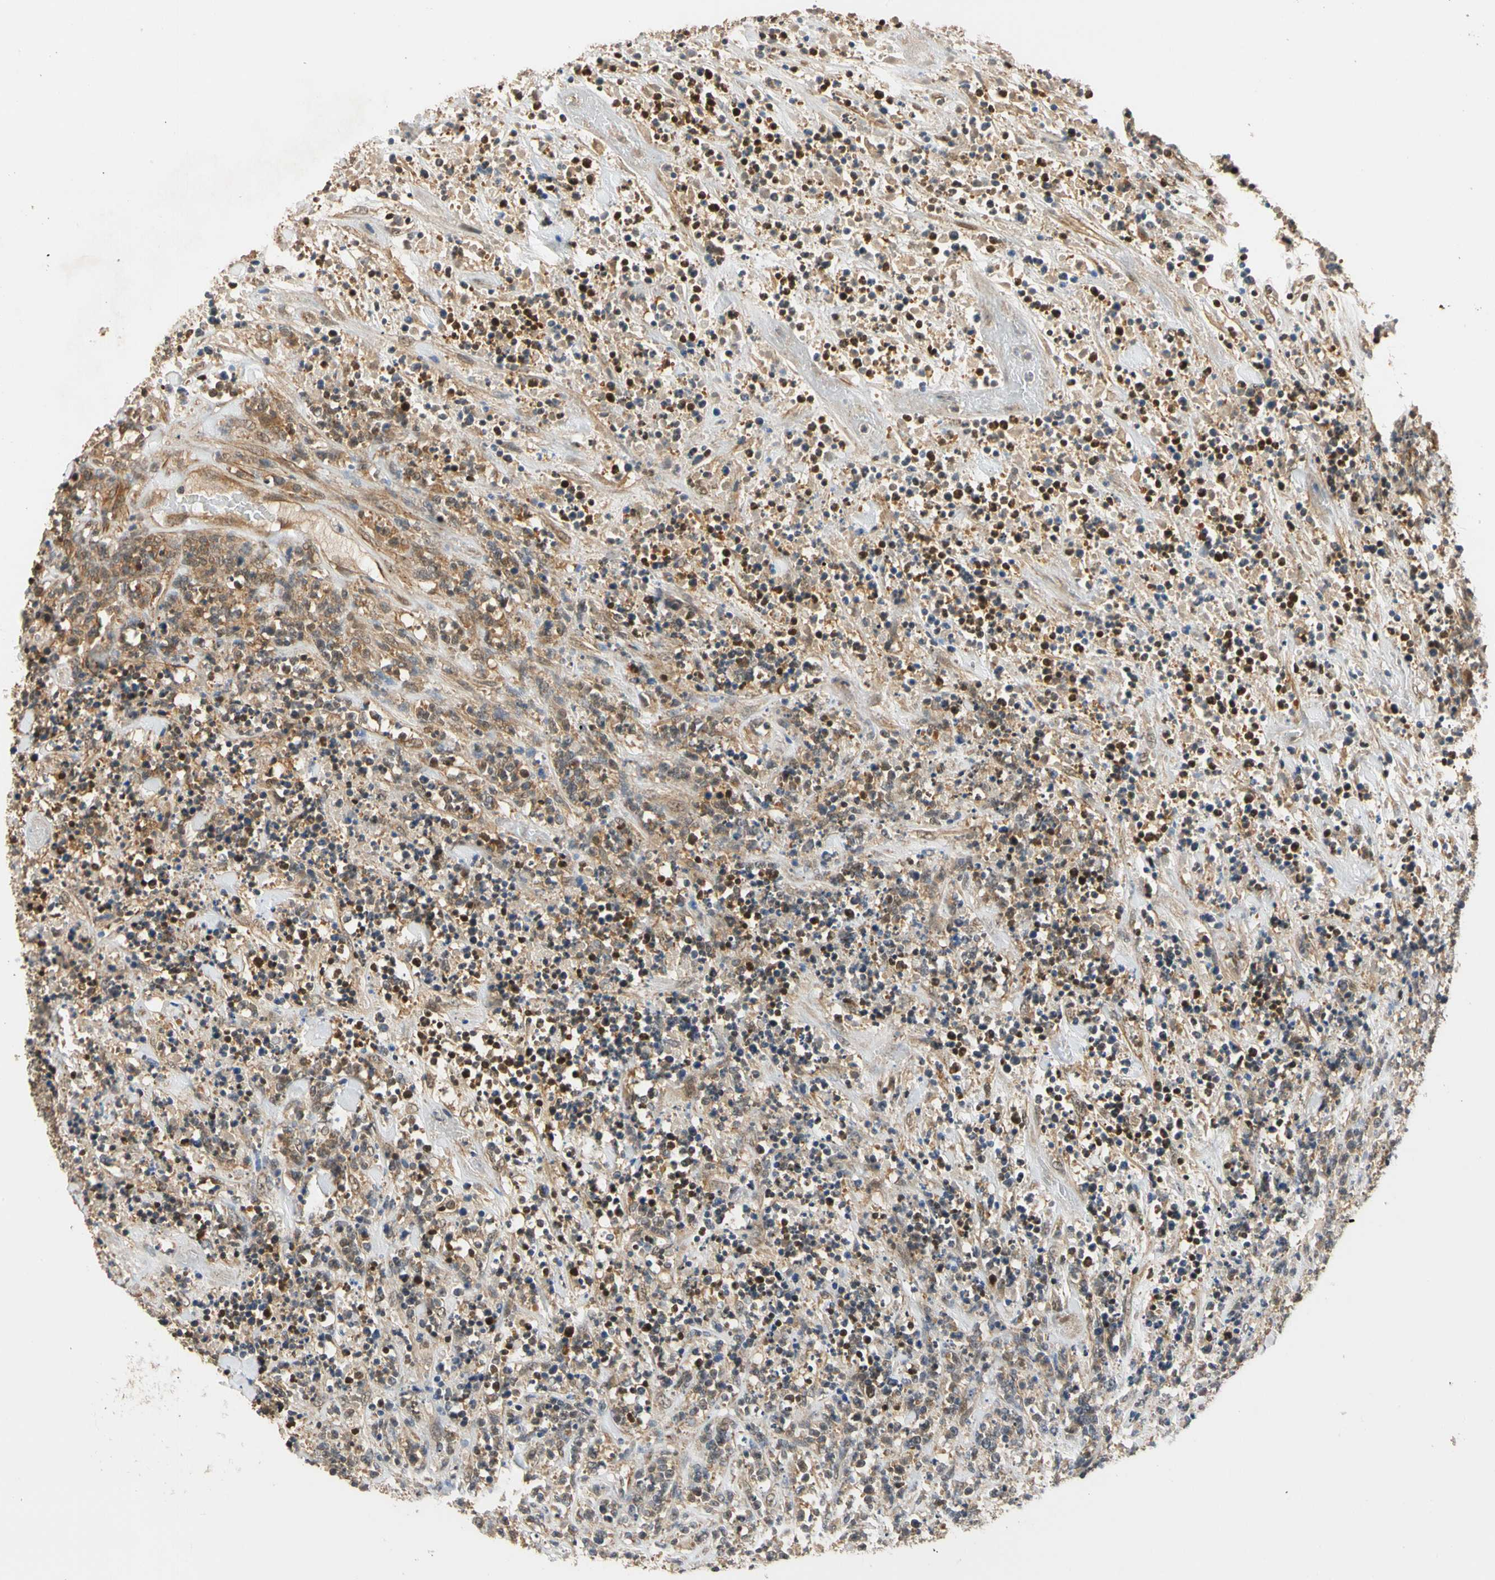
{"staining": {"intensity": "weak", "quantity": "25%-75%", "location": "nuclear"}, "tissue": "lymphoma", "cell_type": "Tumor cells", "image_type": "cancer", "snomed": [{"axis": "morphology", "description": "Malignant lymphoma, non-Hodgkin's type, High grade"}, {"axis": "topography", "description": "Soft tissue"}], "caption": "Lymphoma tissue exhibits weak nuclear positivity in approximately 25%-75% of tumor cells, visualized by immunohistochemistry. Nuclei are stained in blue.", "gene": "QSER1", "patient": {"sex": "male", "age": 18}}